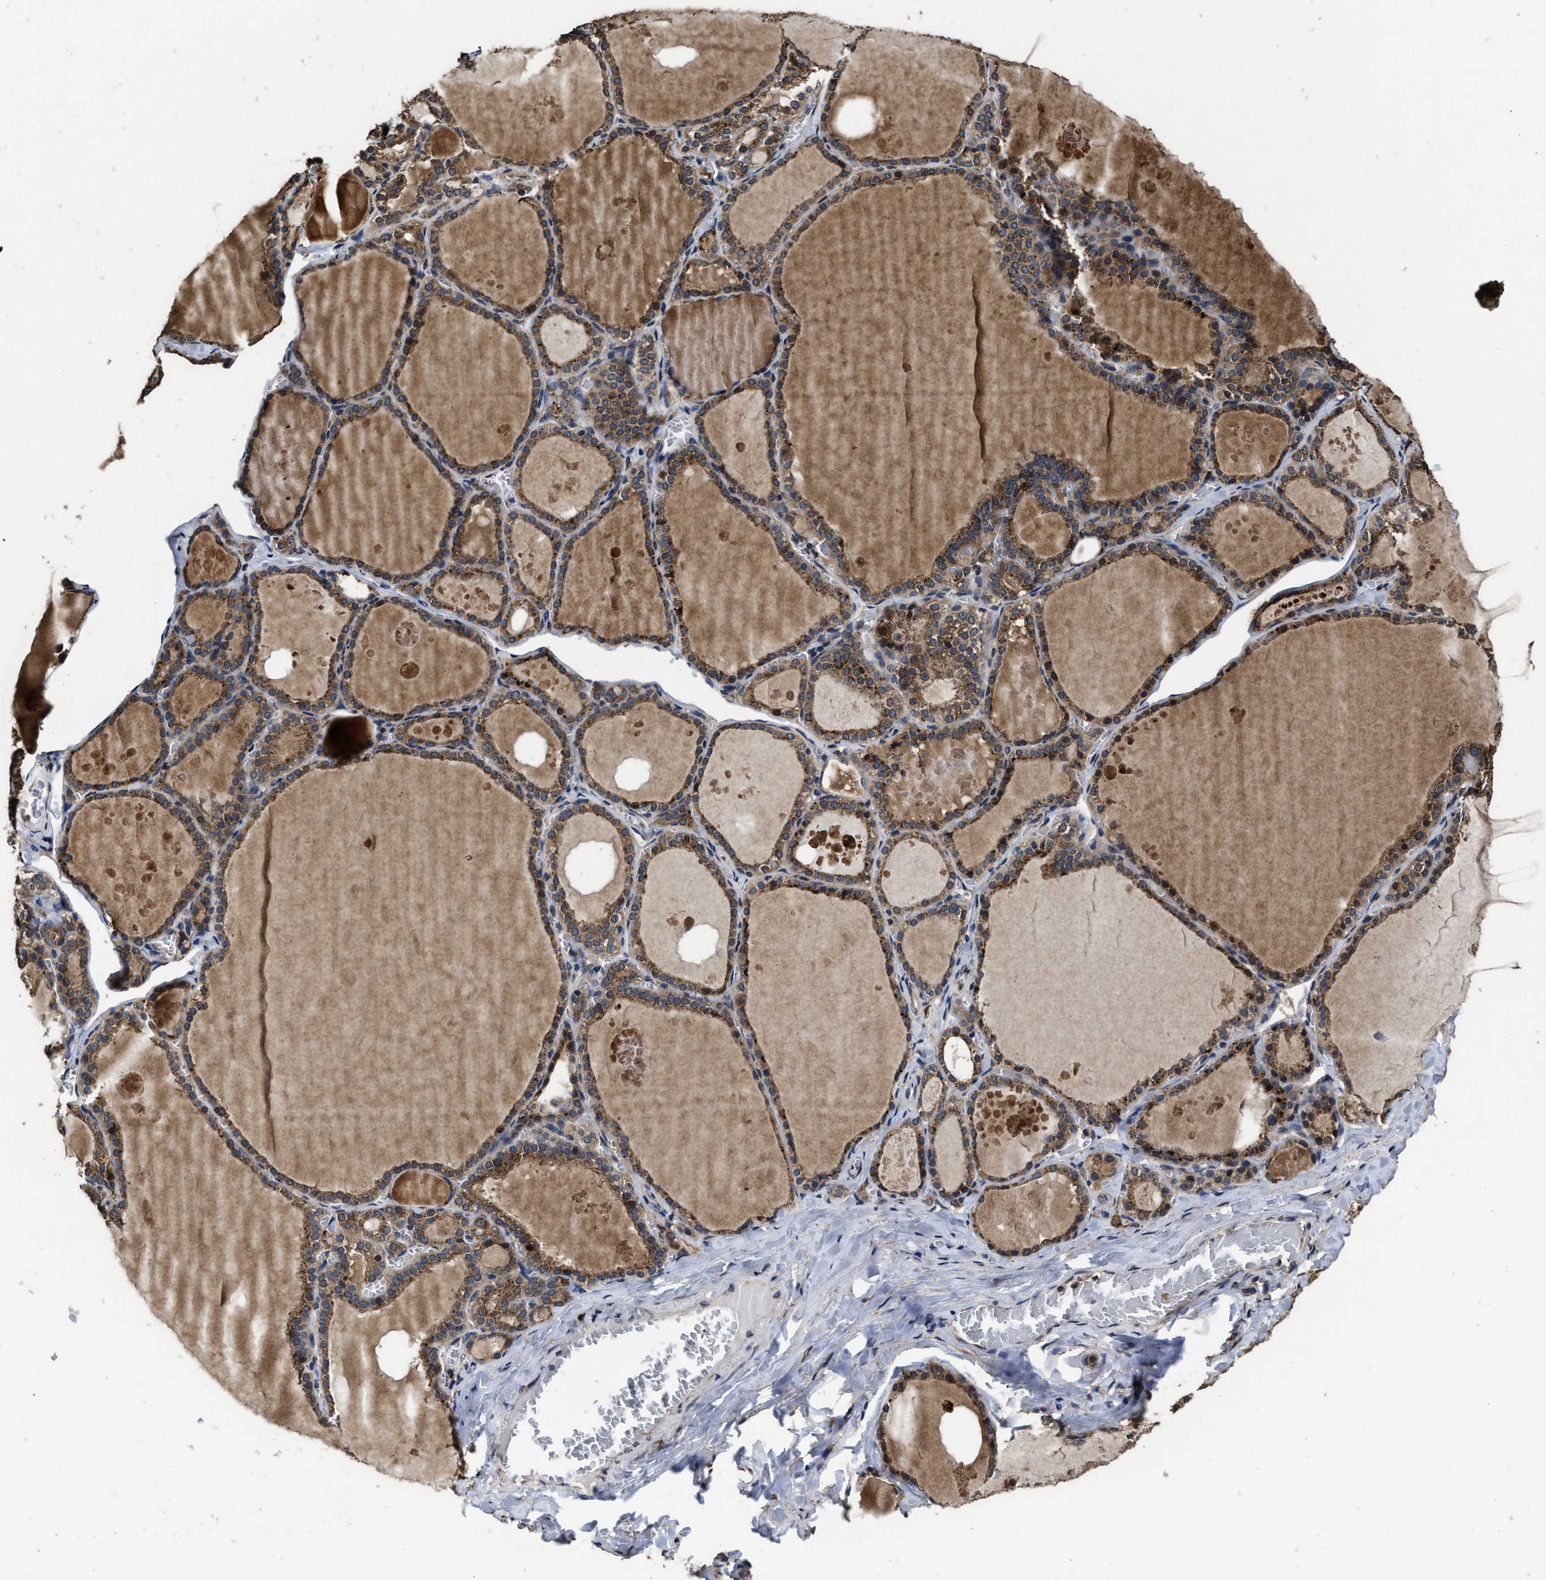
{"staining": {"intensity": "moderate", "quantity": ">75%", "location": "cytoplasmic/membranous"}, "tissue": "thyroid gland", "cell_type": "Glandular cells", "image_type": "normal", "snomed": [{"axis": "morphology", "description": "Normal tissue, NOS"}, {"axis": "topography", "description": "Thyroid gland"}], "caption": "IHC (DAB (3,3'-diaminobenzidine)) staining of normal thyroid gland shows moderate cytoplasmic/membranous protein staining in approximately >75% of glandular cells. (Stains: DAB in brown, nuclei in blue, Microscopy: brightfield microscopy at high magnification).", "gene": "EBAG9", "patient": {"sex": "male", "age": 56}}